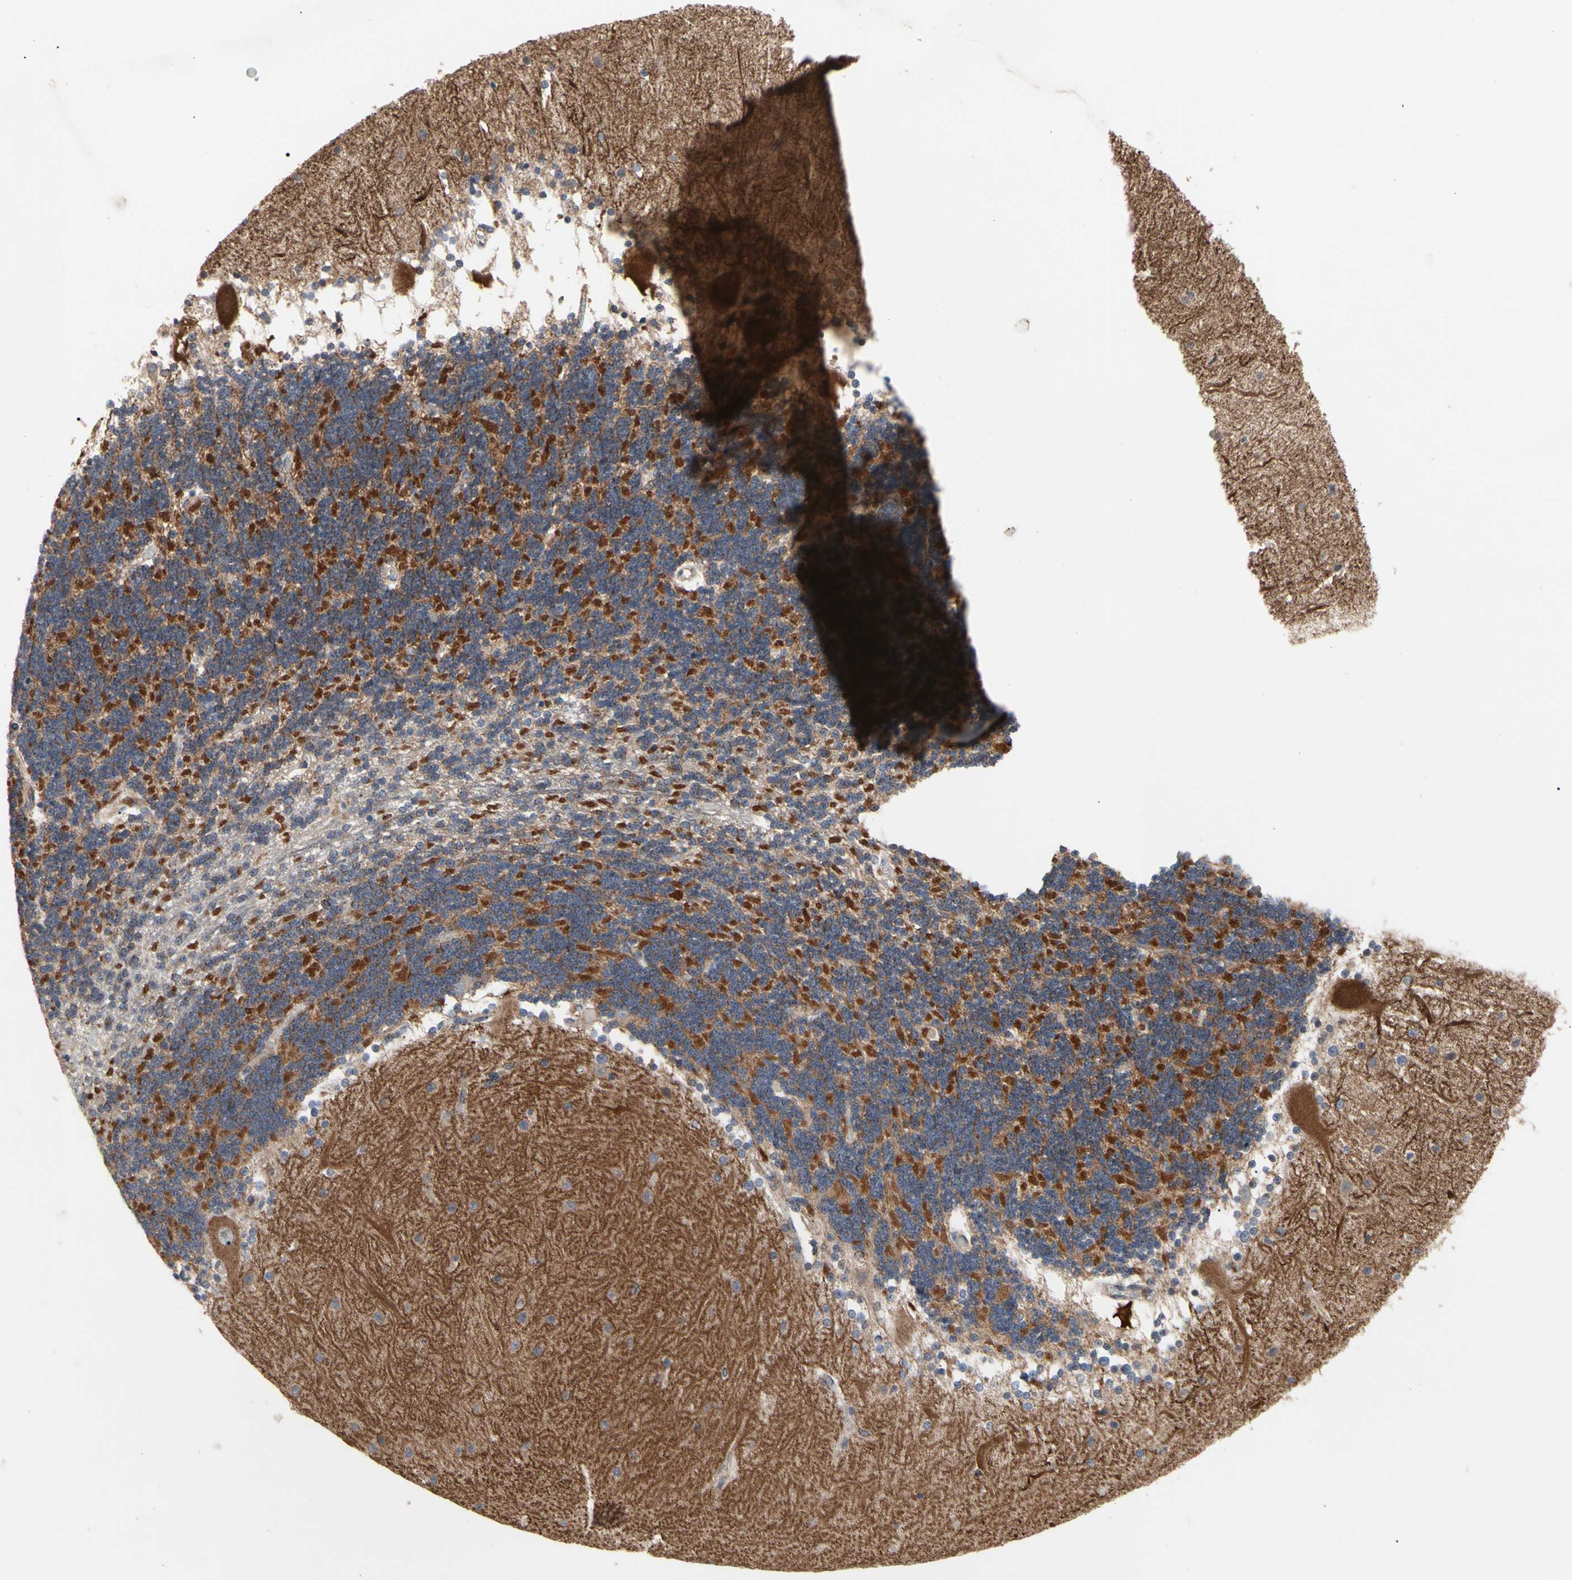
{"staining": {"intensity": "strong", "quantity": "25%-75%", "location": "cytoplasmic/membranous"}, "tissue": "cerebellum", "cell_type": "Cells in granular layer", "image_type": "normal", "snomed": [{"axis": "morphology", "description": "Normal tissue, NOS"}, {"axis": "topography", "description": "Cerebellum"}], "caption": "Immunohistochemistry (IHC) of unremarkable cerebellum displays high levels of strong cytoplasmic/membranous staining in approximately 25%-75% of cells in granular layer.", "gene": "GPD2", "patient": {"sex": "female", "age": 54}}